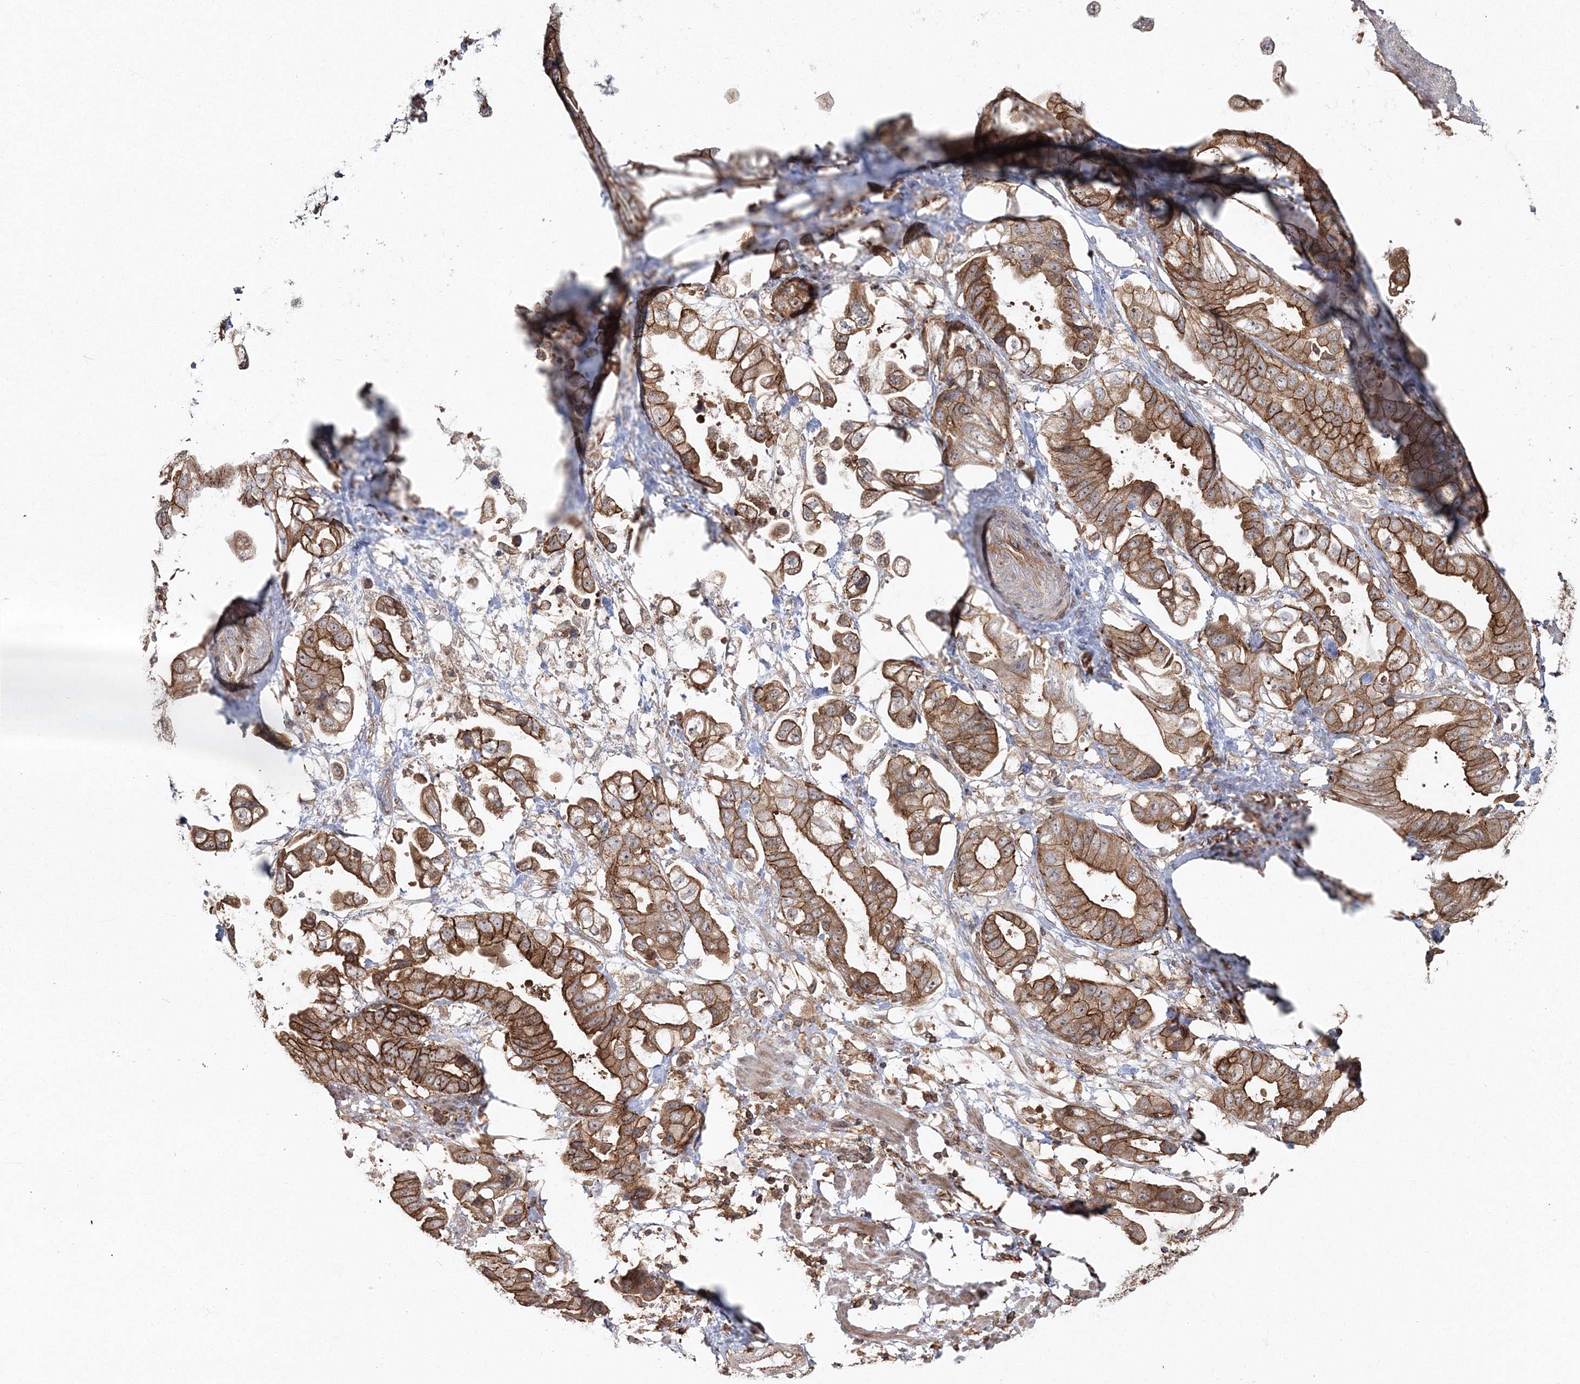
{"staining": {"intensity": "moderate", "quantity": ">75%", "location": "cytoplasmic/membranous"}, "tissue": "stomach cancer", "cell_type": "Tumor cells", "image_type": "cancer", "snomed": [{"axis": "morphology", "description": "Adenocarcinoma, NOS"}, {"axis": "topography", "description": "Stomach"}], "caption": "Tumor cells reveal medium levels of moderate cytoplasmic/membranous positivity in approximately >75% of cells in human stomach cancer (adenocarcinoma).", "gene": "PCBD2", "patient": {"sex": "male", "age": 62}}